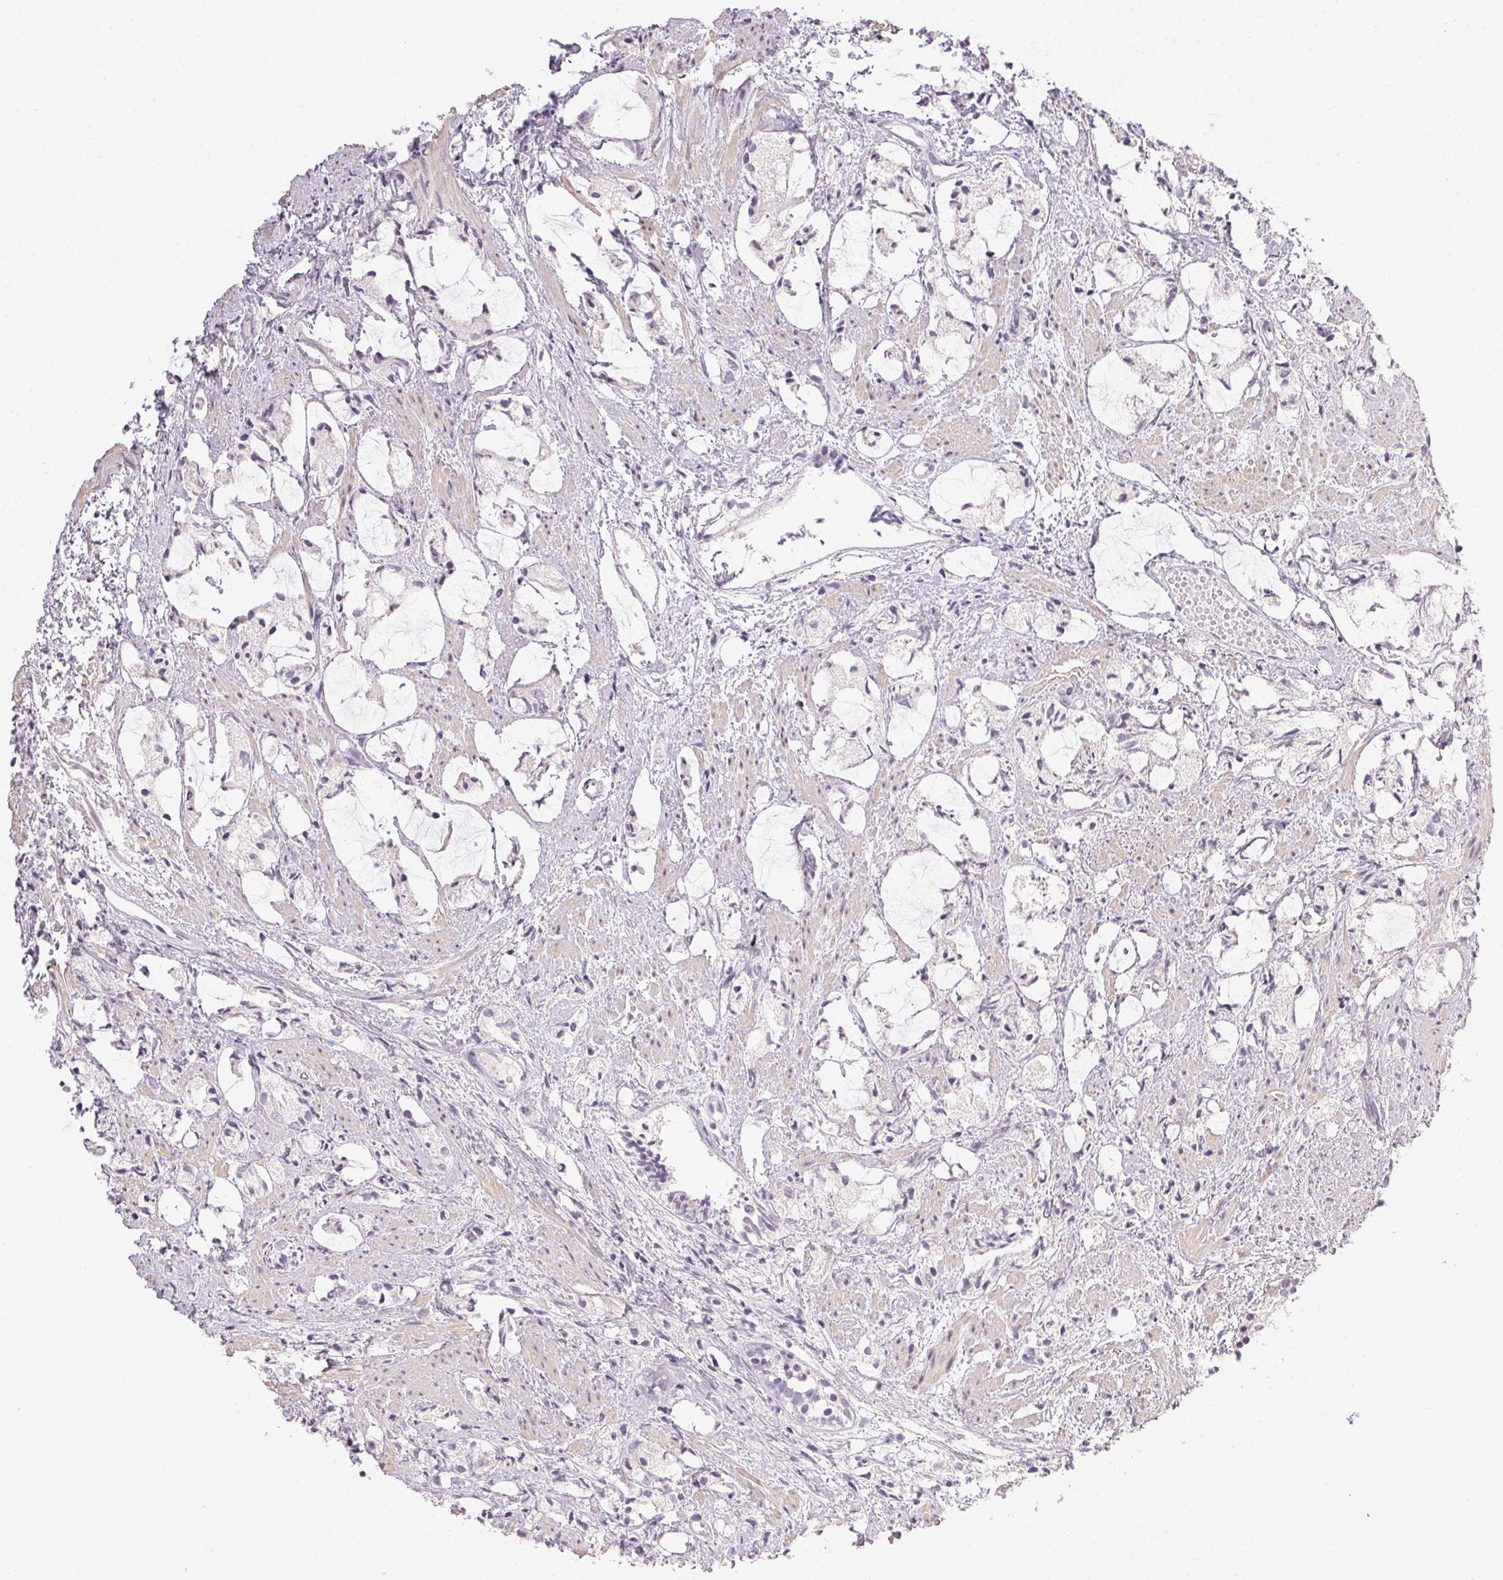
{"staining": {"intensity": "negative", "quantity": "none", "location": "none"}, "tissue": "prostate cancer", "cell_type": "Tumor cells", "image_type": "cancer", "snomed": [{"axis": "morphology", "description": "Adenocarcinoma, High grade"}, {"axis": "topography", "description": "Prostate"}], "caption": "Immunohistochemistry (IHC) photomicrograph of neoplastic tissue: prostate cancer stained with DAB (3,3'-diaminobenzidine) exhibits no significant protein staining in tumor cells.", "gene": "TMEM174", "patient": {"sex": "male", "age": 85}}